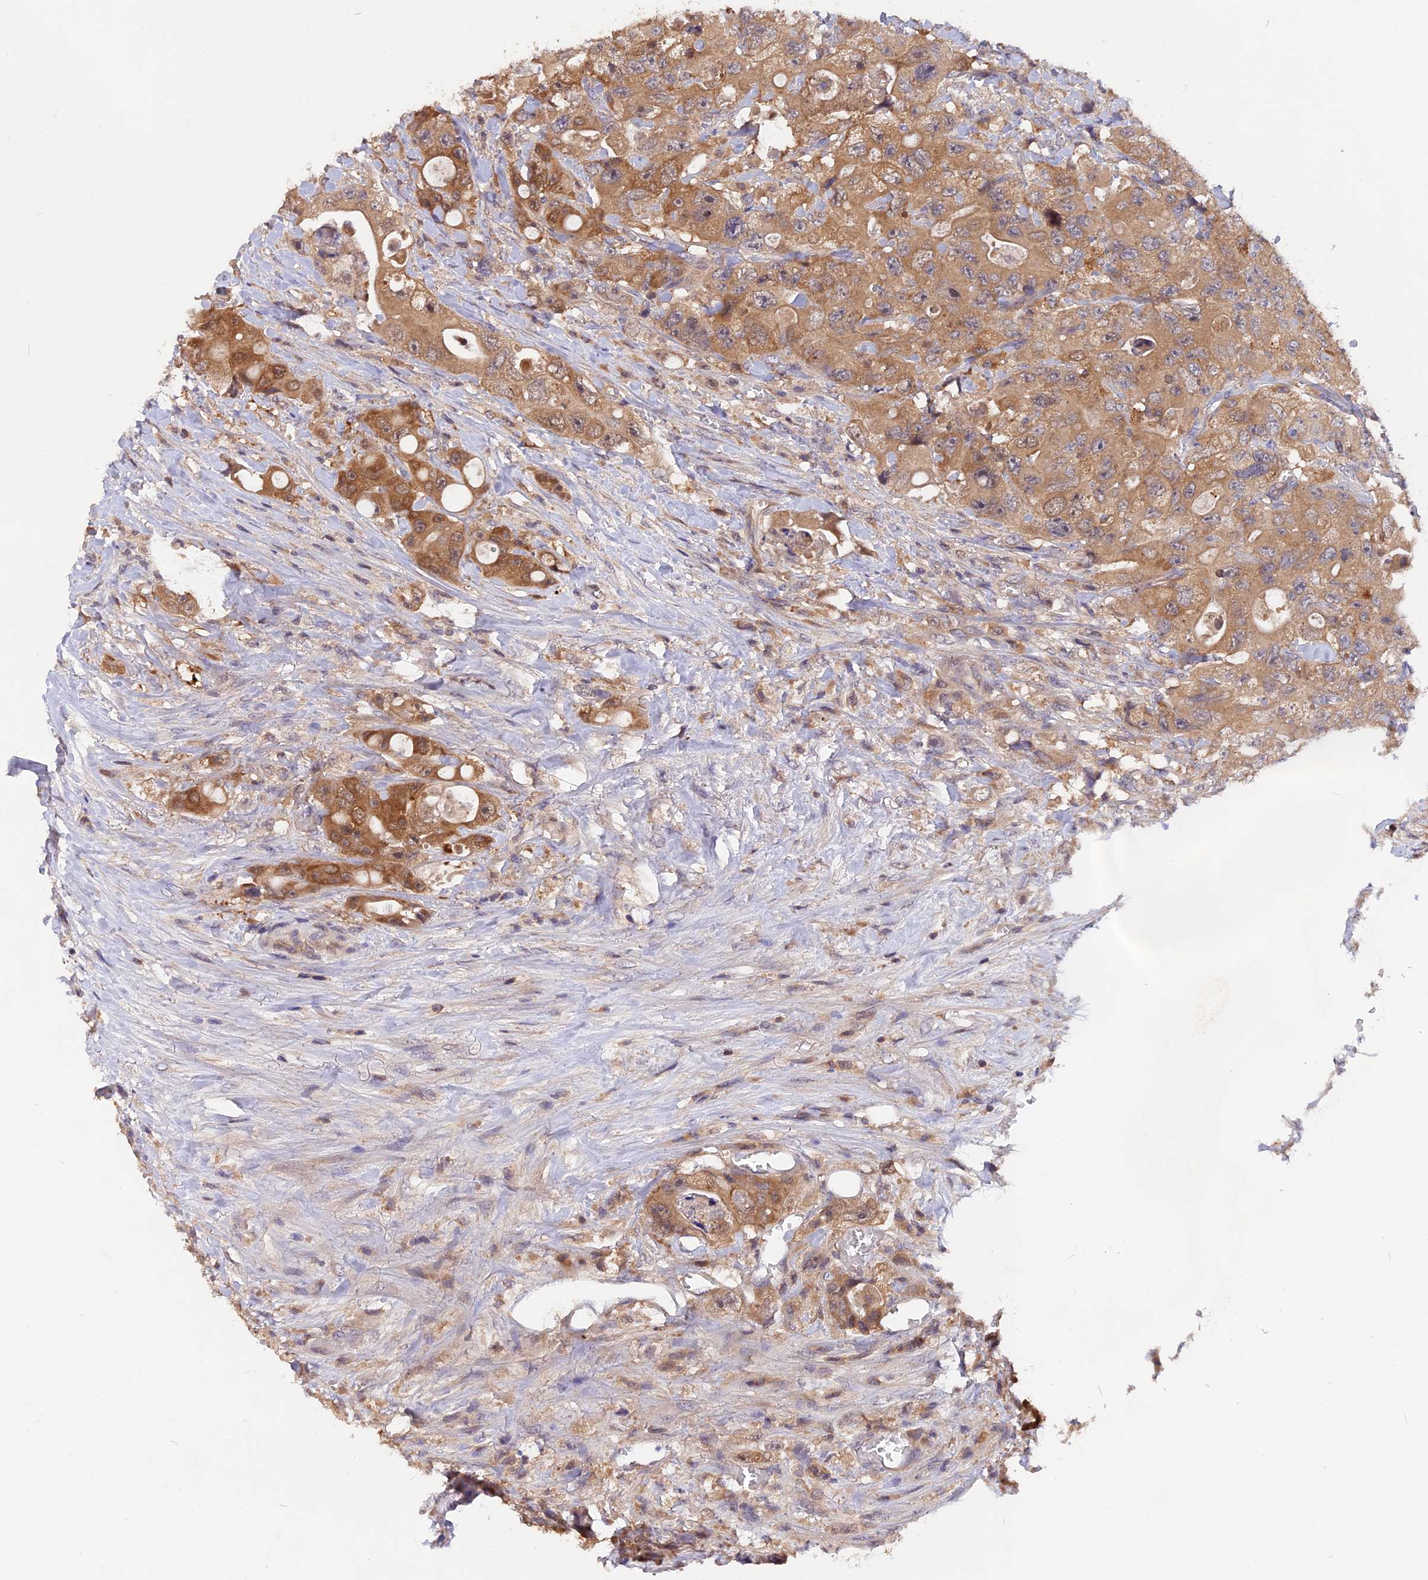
{"staining": {"intensity": "moderate", "quantity": ">75%", "location": "cytoplasmic/membranous"}, "tissue": "colorectal cancer", "cell_type": "Tumor cells", "image_type": "cancer", "snomed": [{"axis": "morphology", "description": "Adenocarcinoma, NOS"}, {"axis": "topography", "description": "Colon"}], "caption": "Human adenocarcinoma (colorectal) stained with a brown dye exhibits moderate cytoplasmic/membranous positive staining in approximately >75% of tumor cells.", "gene": "MARK4", "patient": {"sex": "female", "age": 46}}